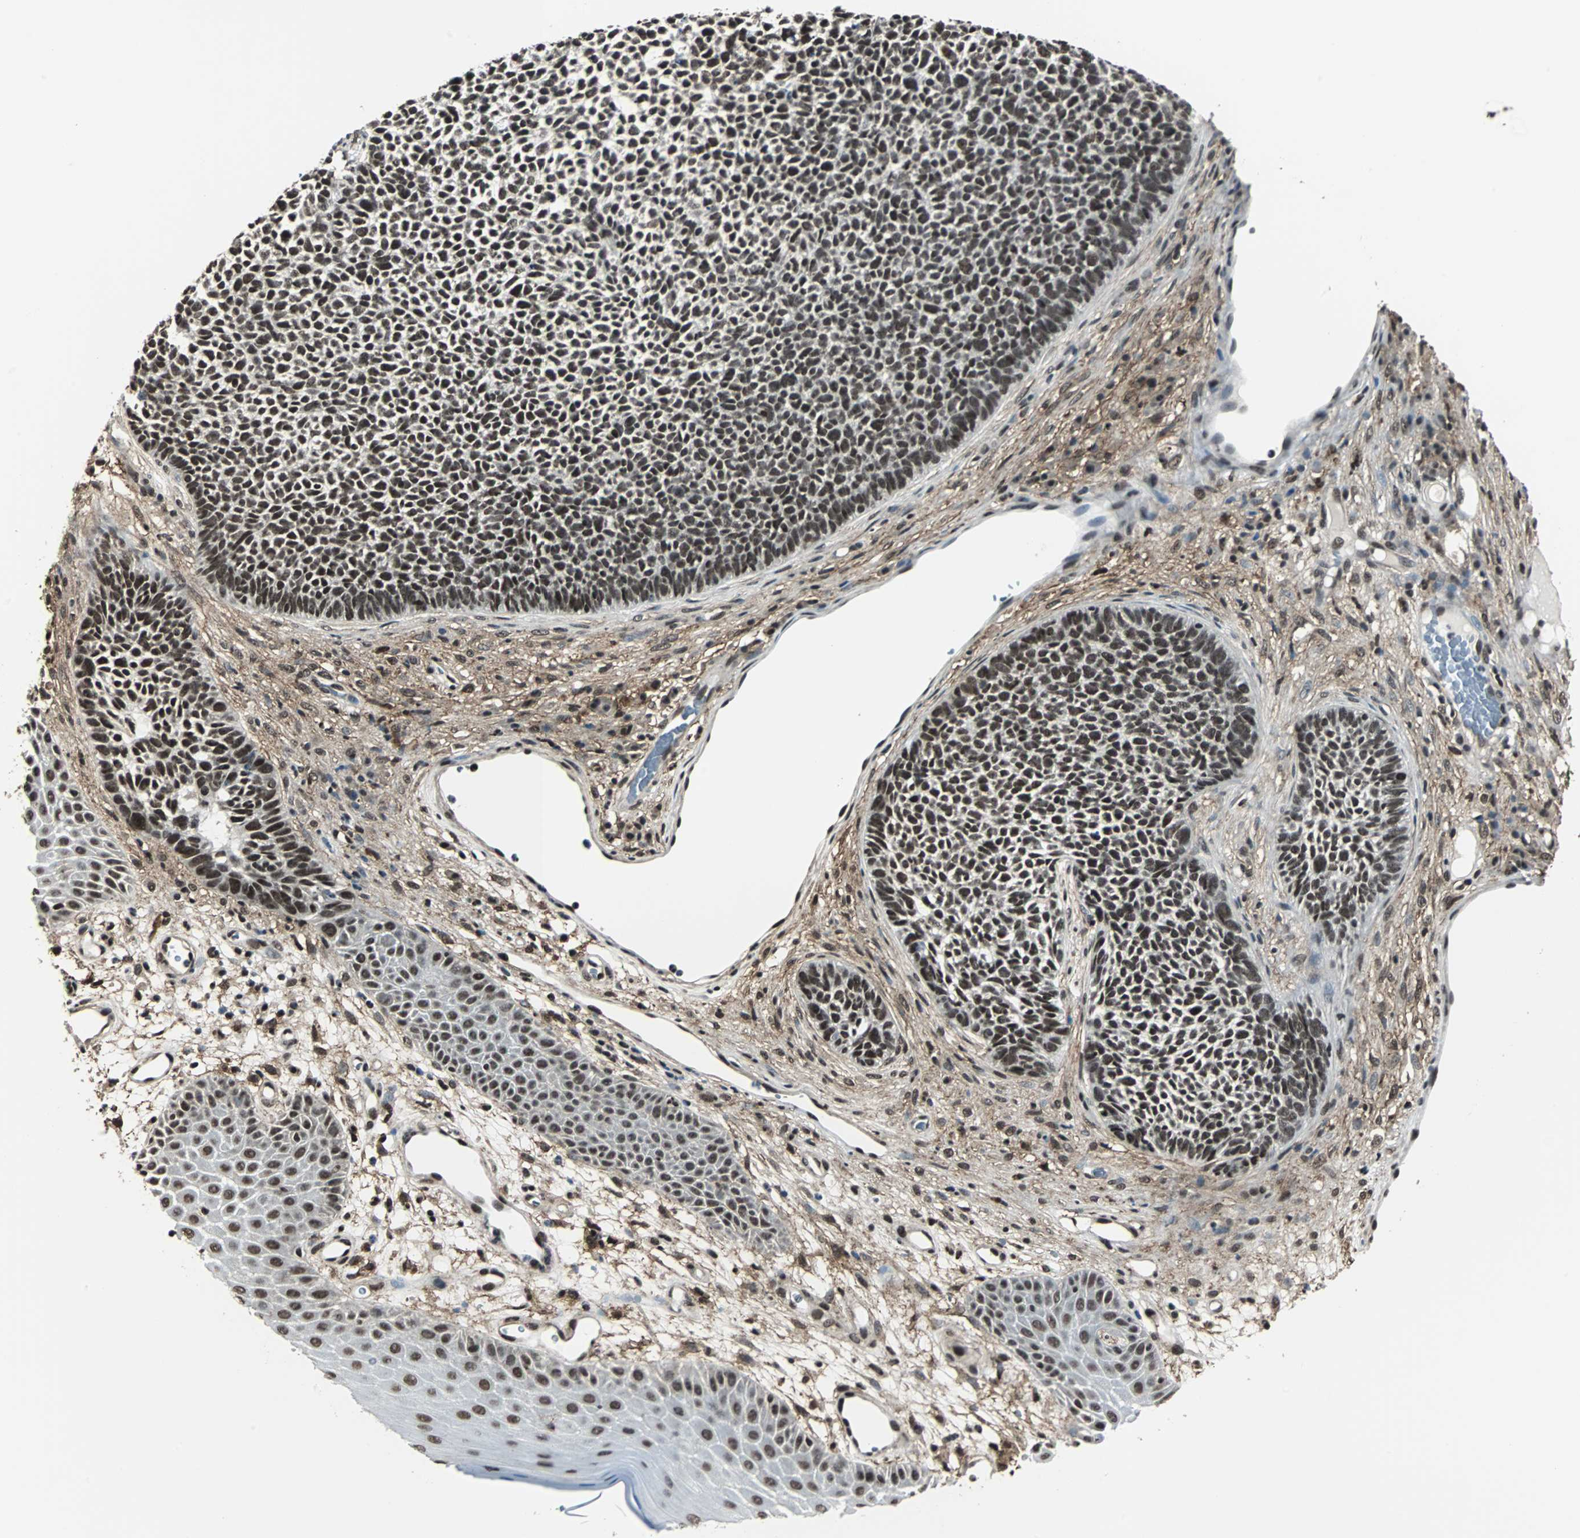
{"staining": {"intensity": "moderate", "quantity": ">75%", "location": "nuclear"}, "tissue": "skin cancer", "cell_type": "Tumor cells", "image_type": "cancer", "snomed": [{"axis": "morphology", "description": "Basal cell carcinoma"}, {"axis": "topography", "description": "Skin"}], "caption": "Human skin cancer (basal cell carcinoma) stained with a protein marker shows moderate staining in tumor cells.", "gene": "MKX", "patient": {"sex": "female", "age": 84}}